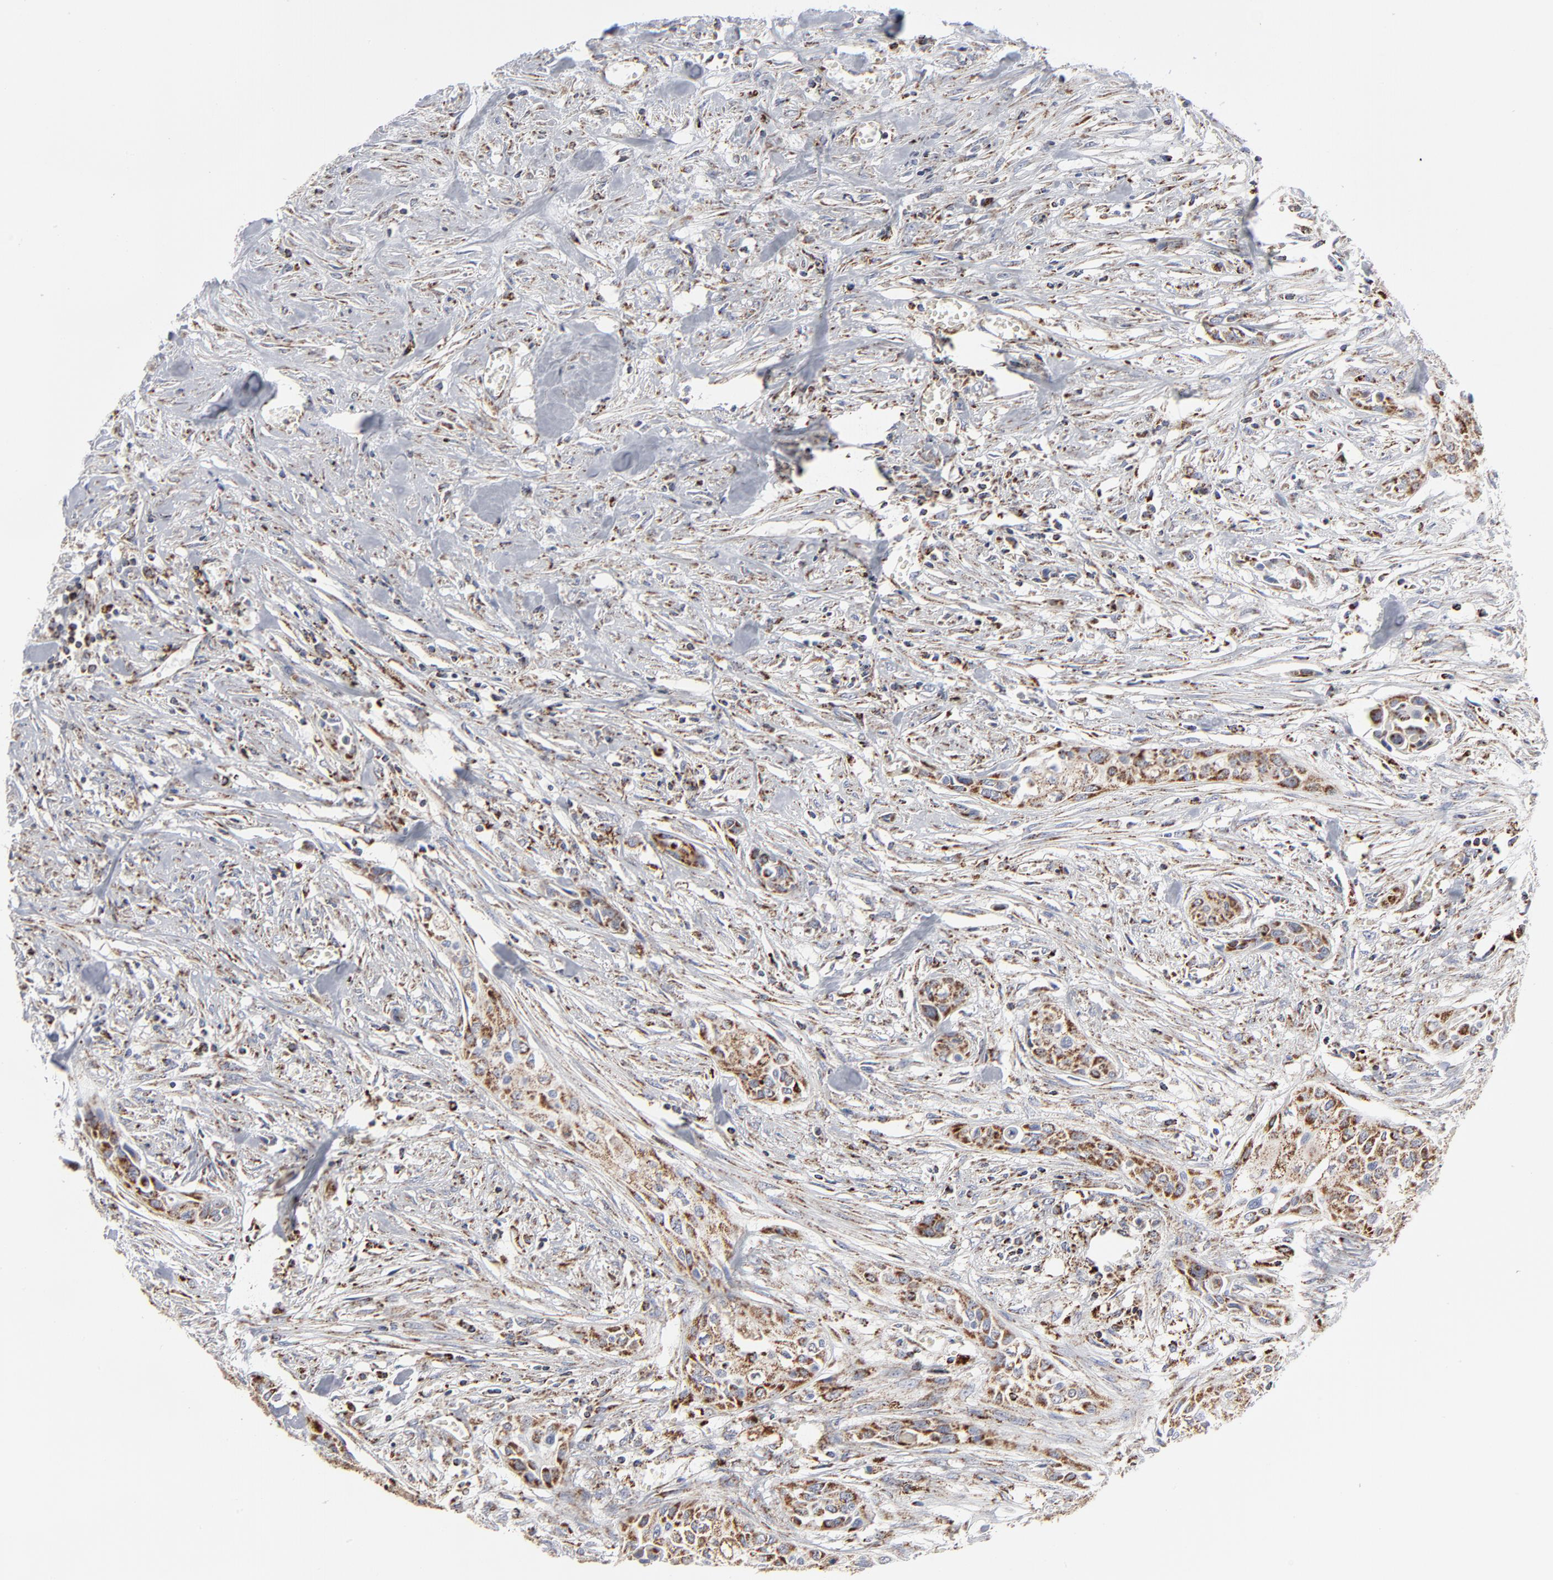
{"staining": {"intensity": "moderate", "quantity": ">75%", "location": "cytoplasmic/membranous"}, "tissue": "urothelial cancer", "cell_type": "Tumor cells", "image_type": "cancer", "snomed": [{"axis": "morphology", "description": "Urothelial carcinoma, High grade"}, {"axis": "topography", "description": "Urinary bladder"}], "caption": "Immunohistochemical staining of urothelial carcinoma (high-grade) displays medium levels of moderate cytoplasmic/membranous protein positivity in about >75% of tumor cells.", "gene": "TXNRD2", "patient": {"sex": "male", "age": 74}}